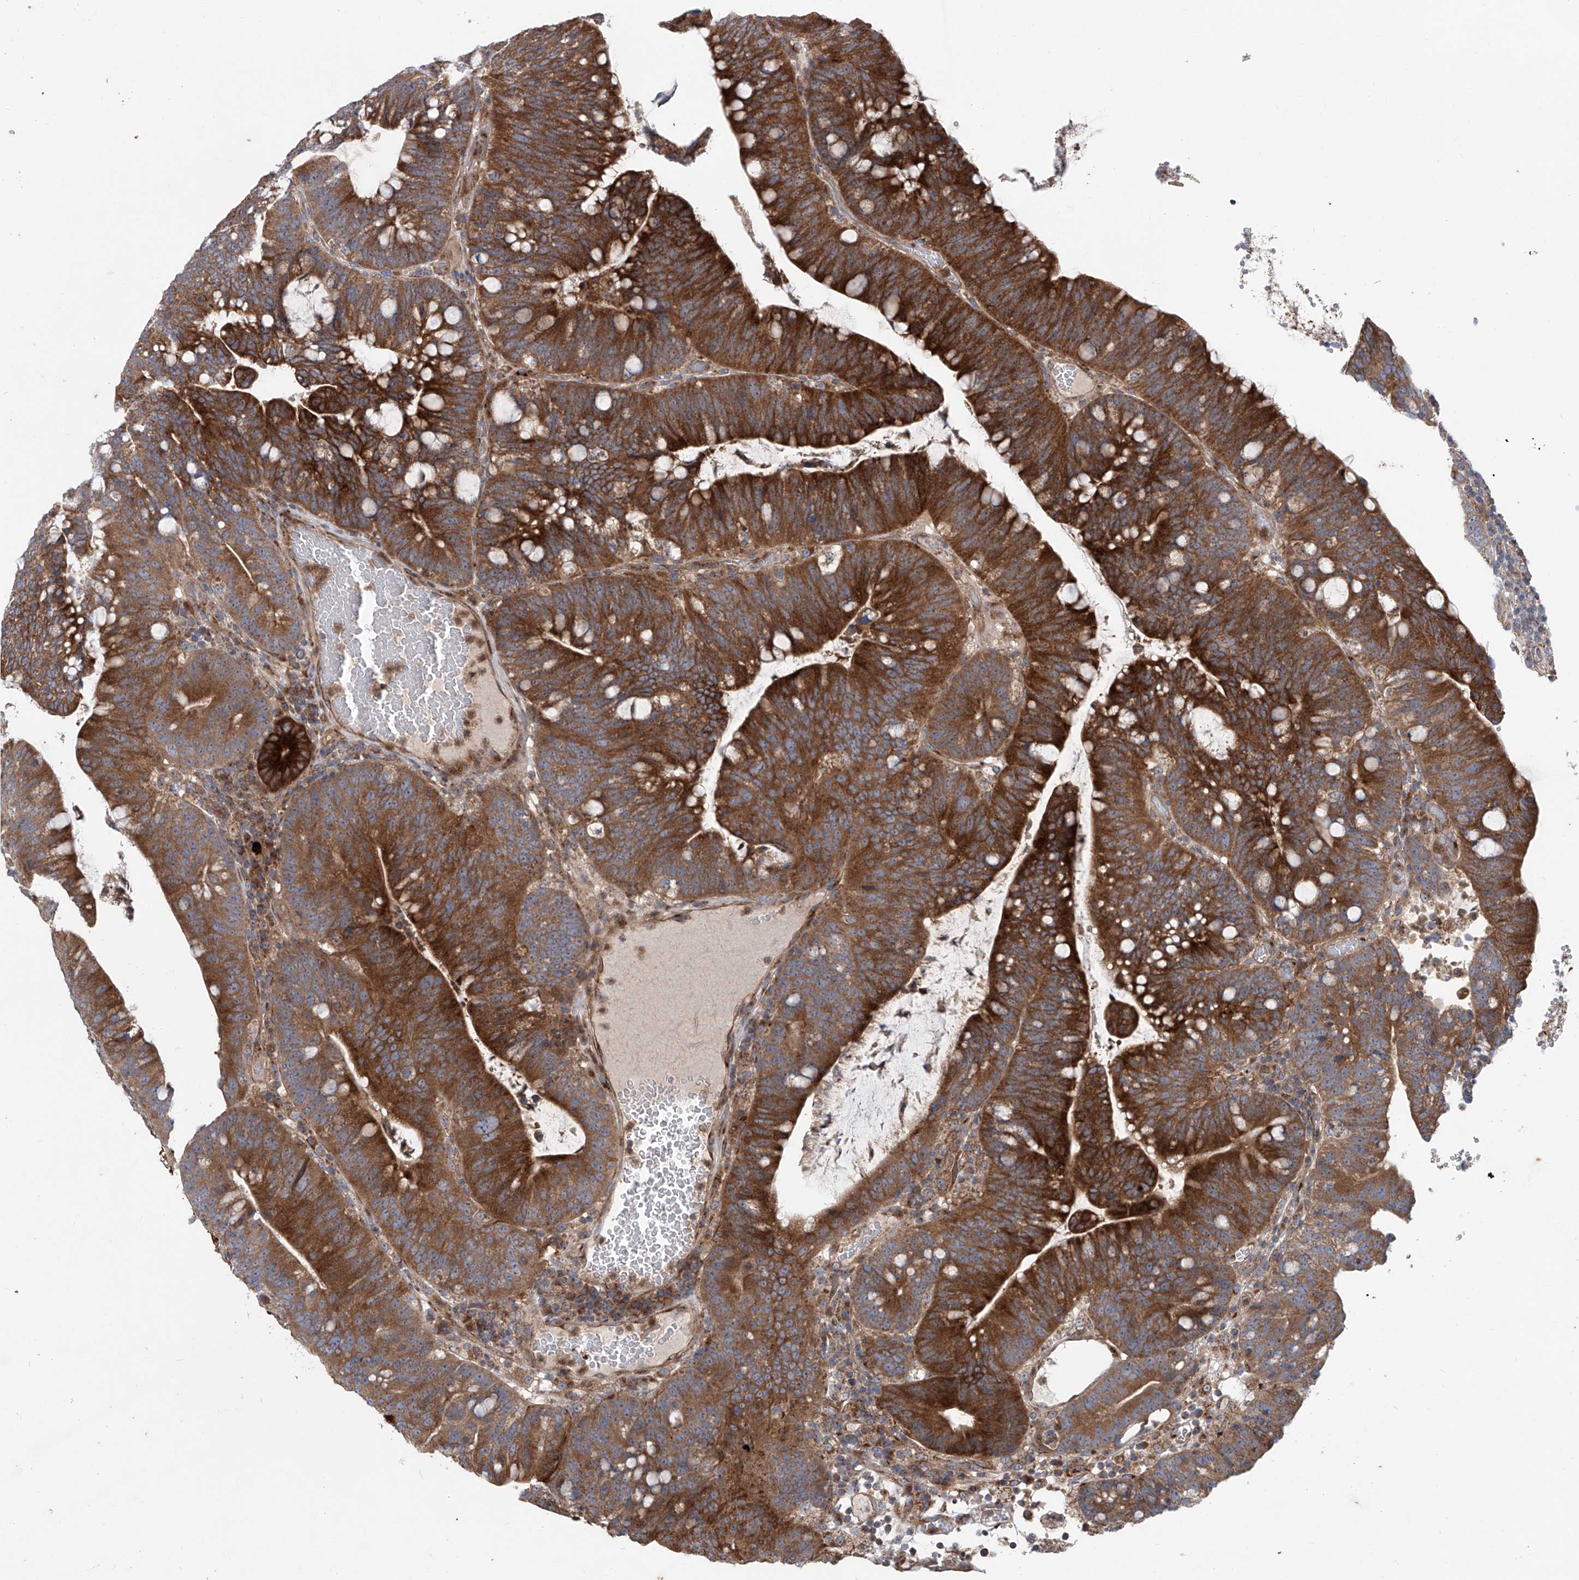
{"staining": {"intensity": "strong", "quantity": ">75%", "location": "cytoplasmic/membranous"}, "tissue": "colorectal cancer", "cell_type": "Tumor cells", "image_type": "cancer", "snomed": [{"axis": "morphology", "description": "Adenocarcinoma, NOS"}, {"axis": "topography", "description": "Colon"}], "caption": "Colorectal cancer stained with immunohistochemistry (IHC) demonstrates strong cytoplasmic/membranous staining in about >75% of tumor cells.", "gene": "KLC4", "patient": {"sex": "female", "age": 66}}